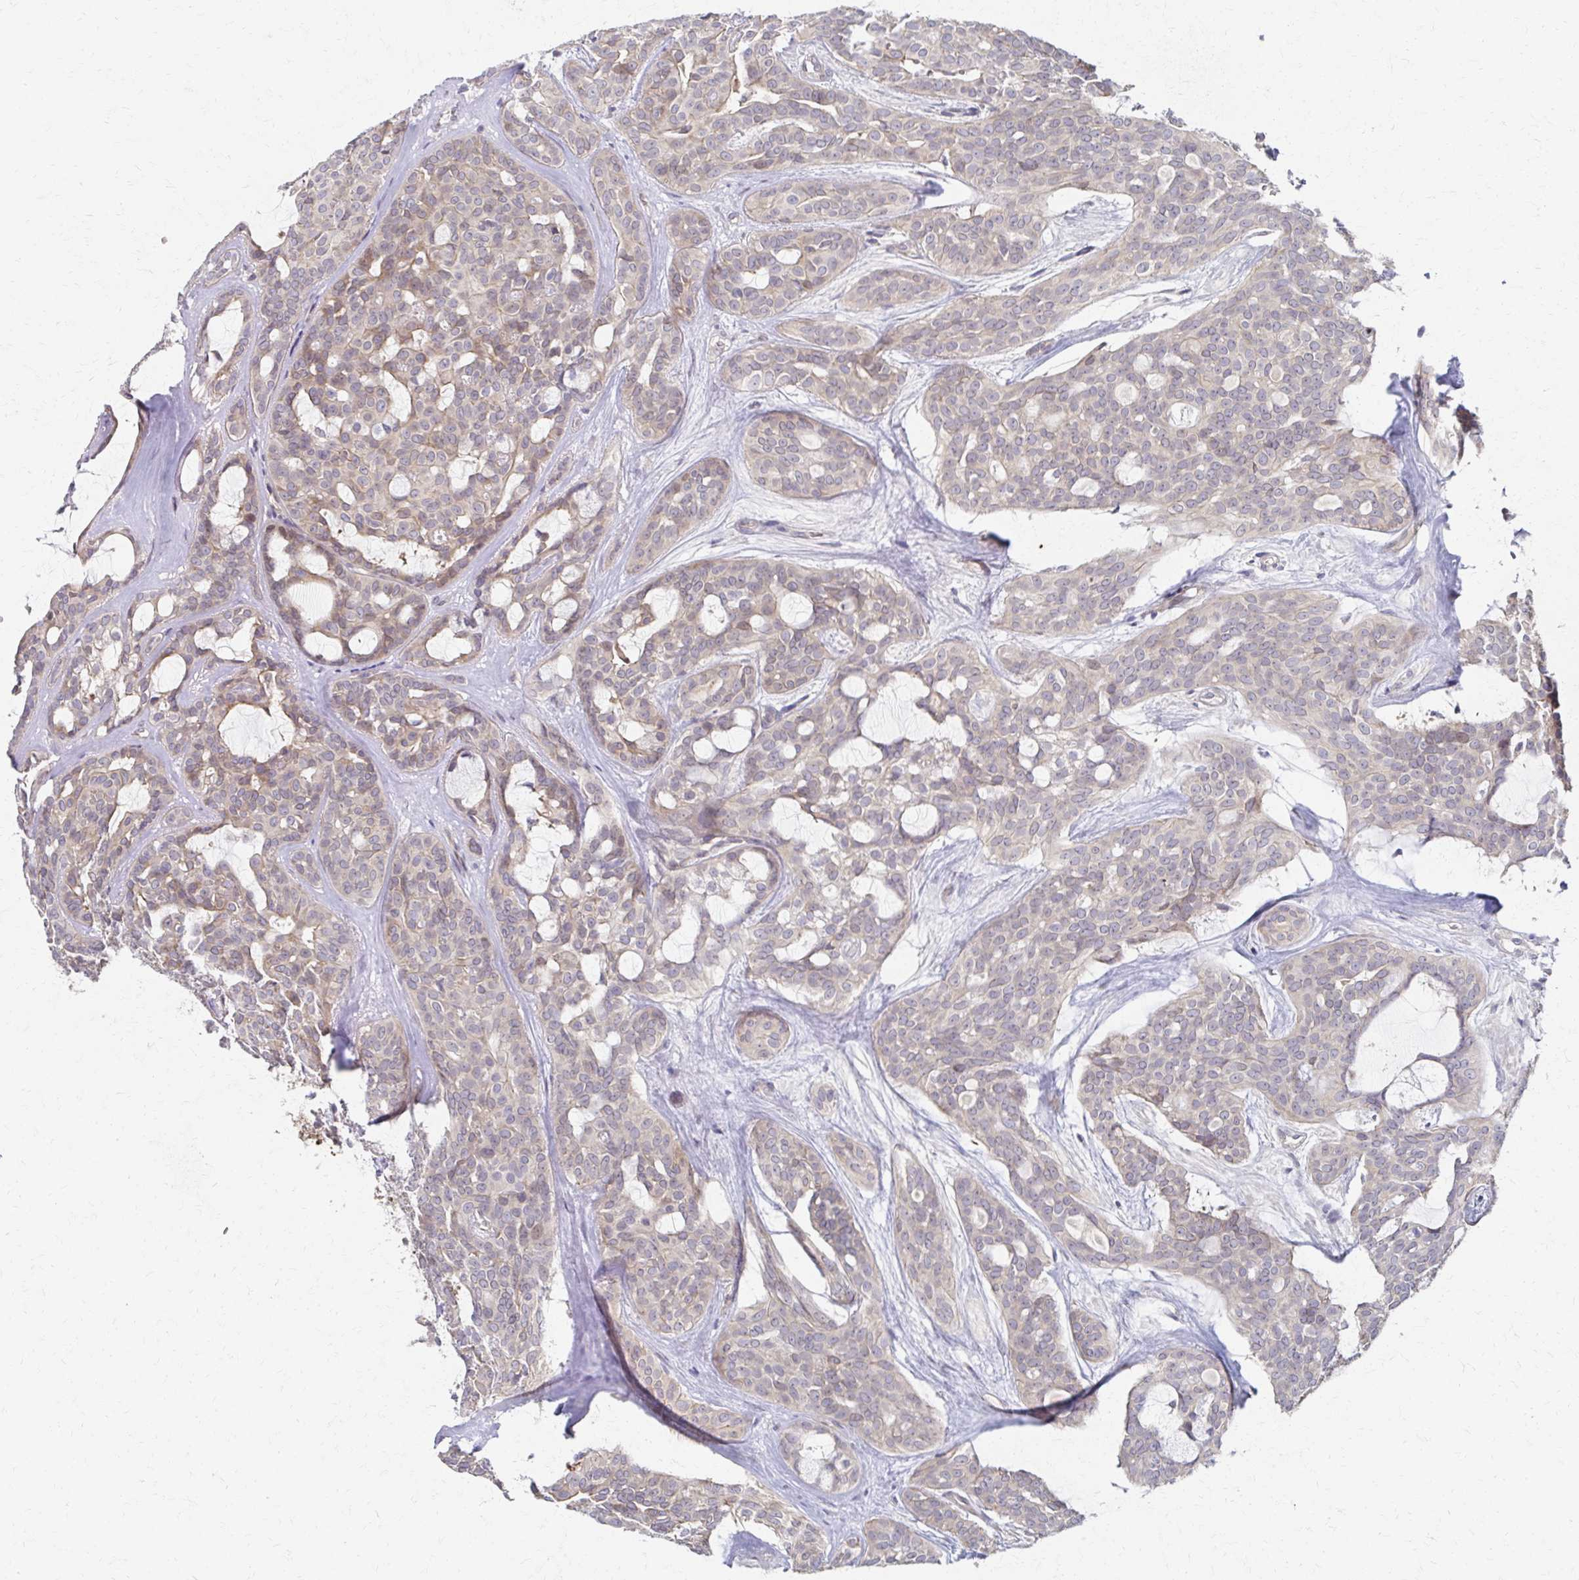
{"staining": {"intensity": "weak", "quantity": "<25%", "location": "cytoplasmic/membranous"}, "tissue": "head and neck cancer", "cell_type": "Tumor cells", "image_type": "cancer", "snomed": [{"axis": "morphology", "description": "Adenocarcinoma, NOS"}, {"axis": "topography", "description": "Head-Neck"}], "caption": "Tumor cells are negative for brown protein staining in head and neck cancer (adenocarcinoma).", "gene": "EOLA2", "patient": {"sex": "male", "age": 66}}